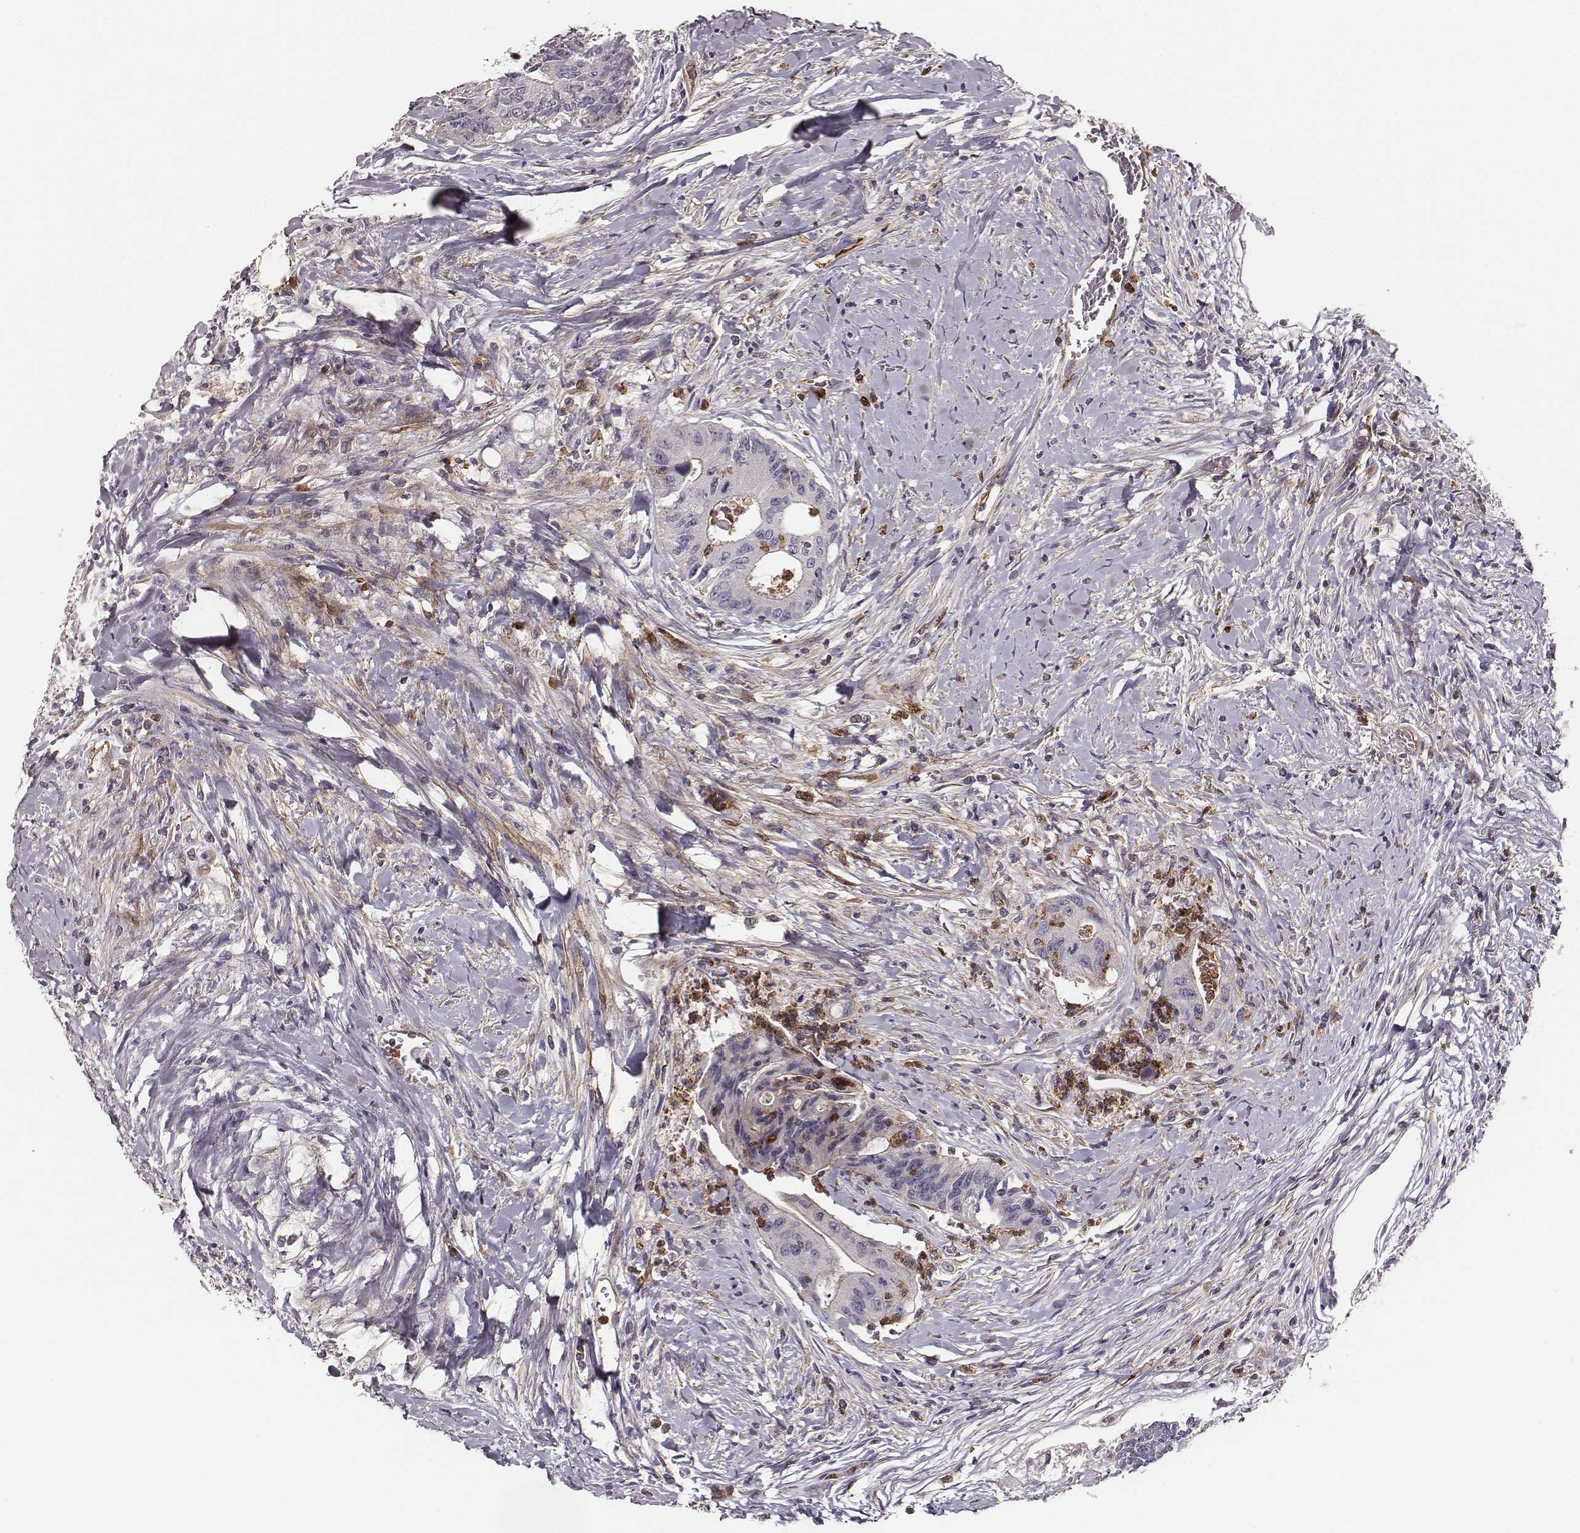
{"staining": {"intensity": "negative", "quantity": "none", "location": "none"}, "tissue": "colorectal cancer", "cell_type": "Tumor cells", "image_type": "cancer", "snomed": [{"axis": "morphology", "description": "Adenocarcinoma, NOS"}, {"axis": "topography", "description": "Rectum"}], "caption": "This micrograph is of colorectal cancer stained with immunohistochemistry (IHC) to label a protein in brown with the nuclei are counter-stained blue. There is no staining in tumor cells.", "gene": "ZYX", "patient": {"sex": "male", "age": 59}}